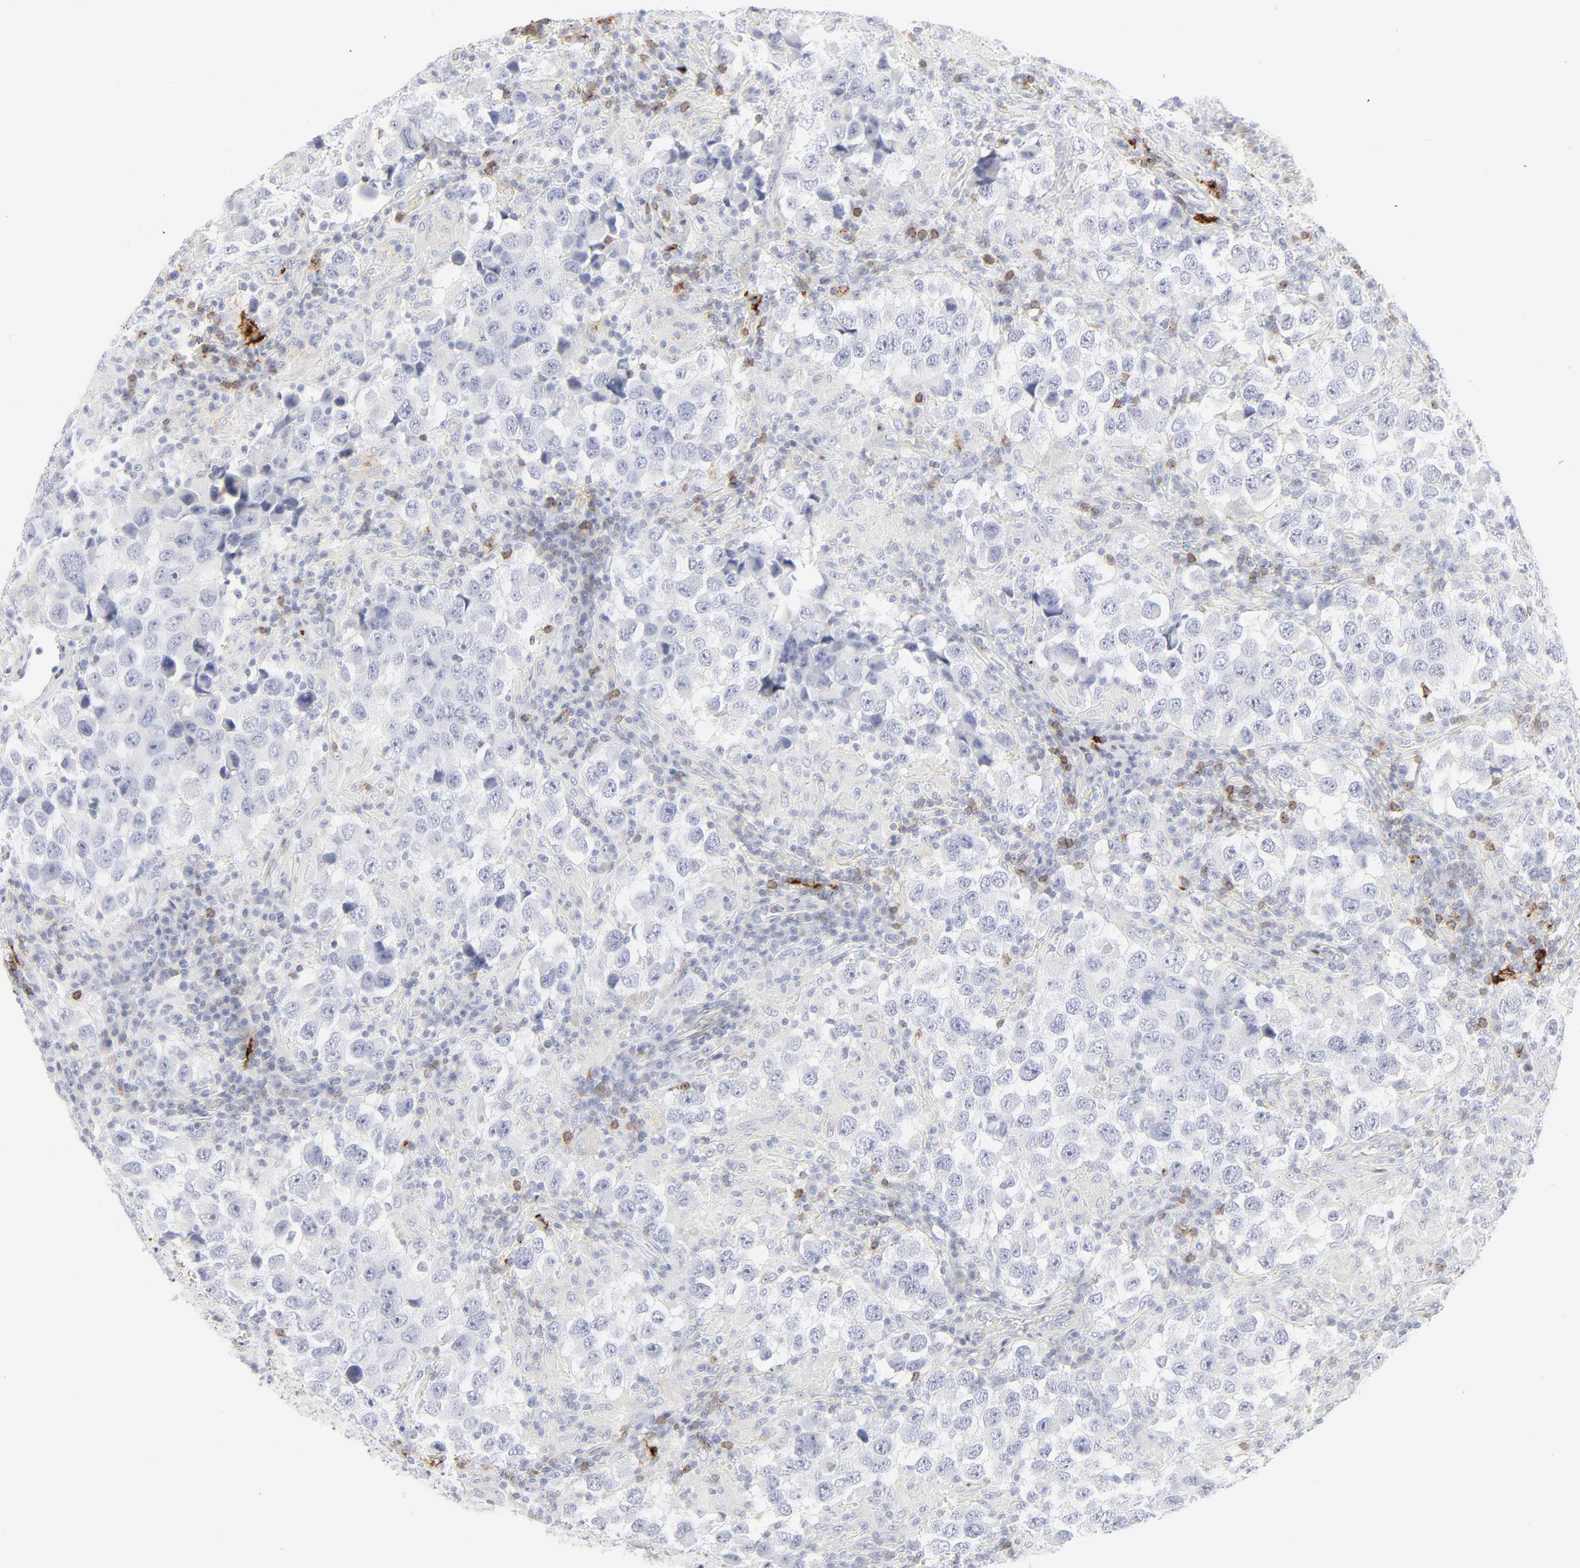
{"staining": {"intensity": "negative", "quantity": "none", "location": "none"}, "tissue": "testis cancer", "cell_type": "Tumor cells", "image_type": "cancer", "snomed": [{"axis": "morphology", "description": "Carcinoma, Embryonal, NOS"}, {"axis": "topography", "description": "Testis"}], "caption": "DAB (3,3'-diaminobenzidine) immunohistochemical staining of testis cancer displays no significant positivity in tumor cells. (Brightfield microscopy of DAB (3,3'-diaminobenzidine) immunohistochemistry (IHC) at high magnification).", "gene": "CCR7", "patient": {"sex": "male", "age": 21}}